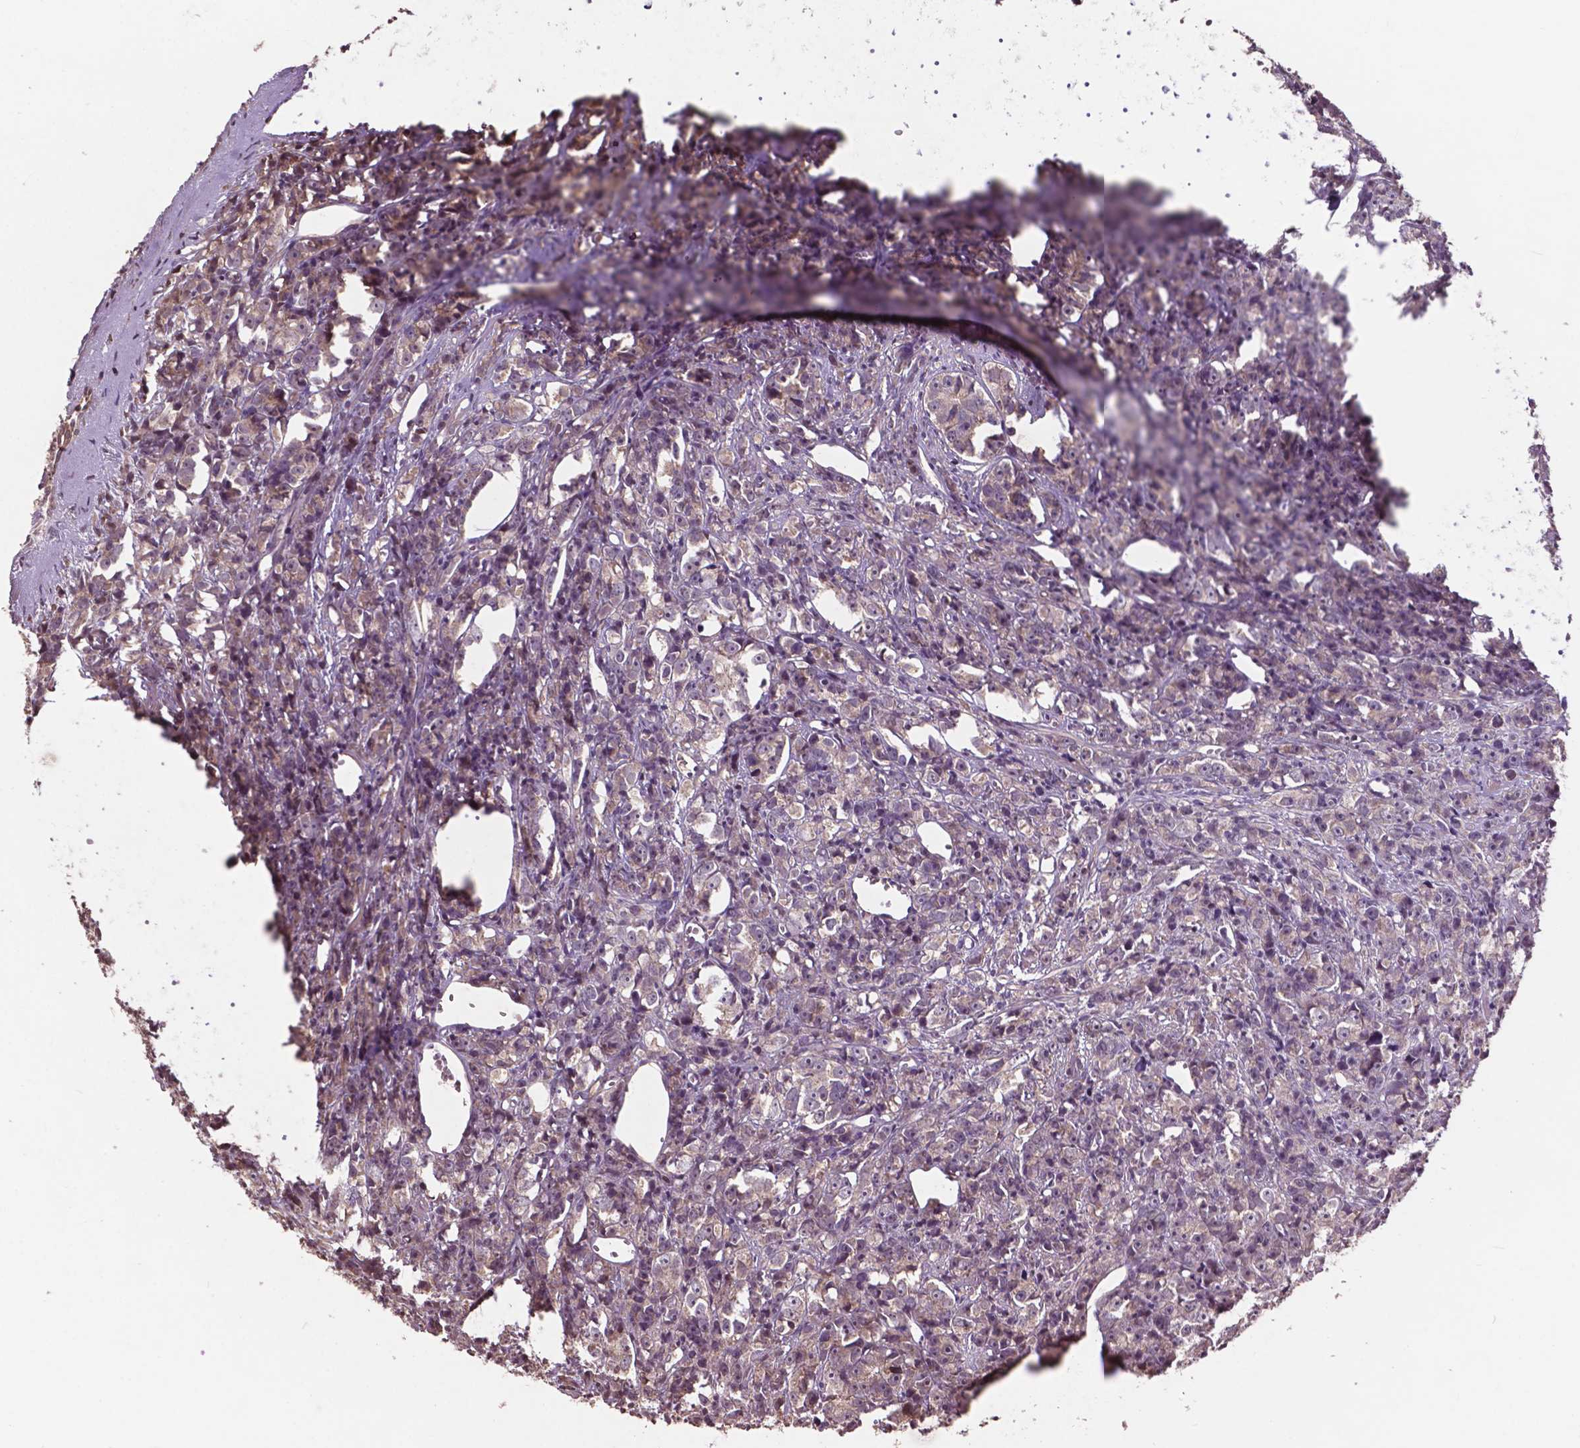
{"staining": {"intensity": "weak", "quantity": "25%-75%", "location": "cytoplasmic/membranous,nuclear"}, "tissue": "prostate cancer", "cell_type": "Tumor cells", "image_type": "cancer", "snomed": [{"axis": "morphology", "description": "Adenocarcinoma, High grade"}, {"axis": "topography", "description": "Prostate"}], "caption": "IHC of human prostate cancer (adenocarcinoma (high-grade)) exhibits low levels of weak cytoplasmic/membranous and nuclear staining in about 25%-75% of tumor cells. IHC stains the protein in brown and the nuclei are stained blue.", "gene": "GLRA2", "patient": {"sex": "male", "age": 77}}